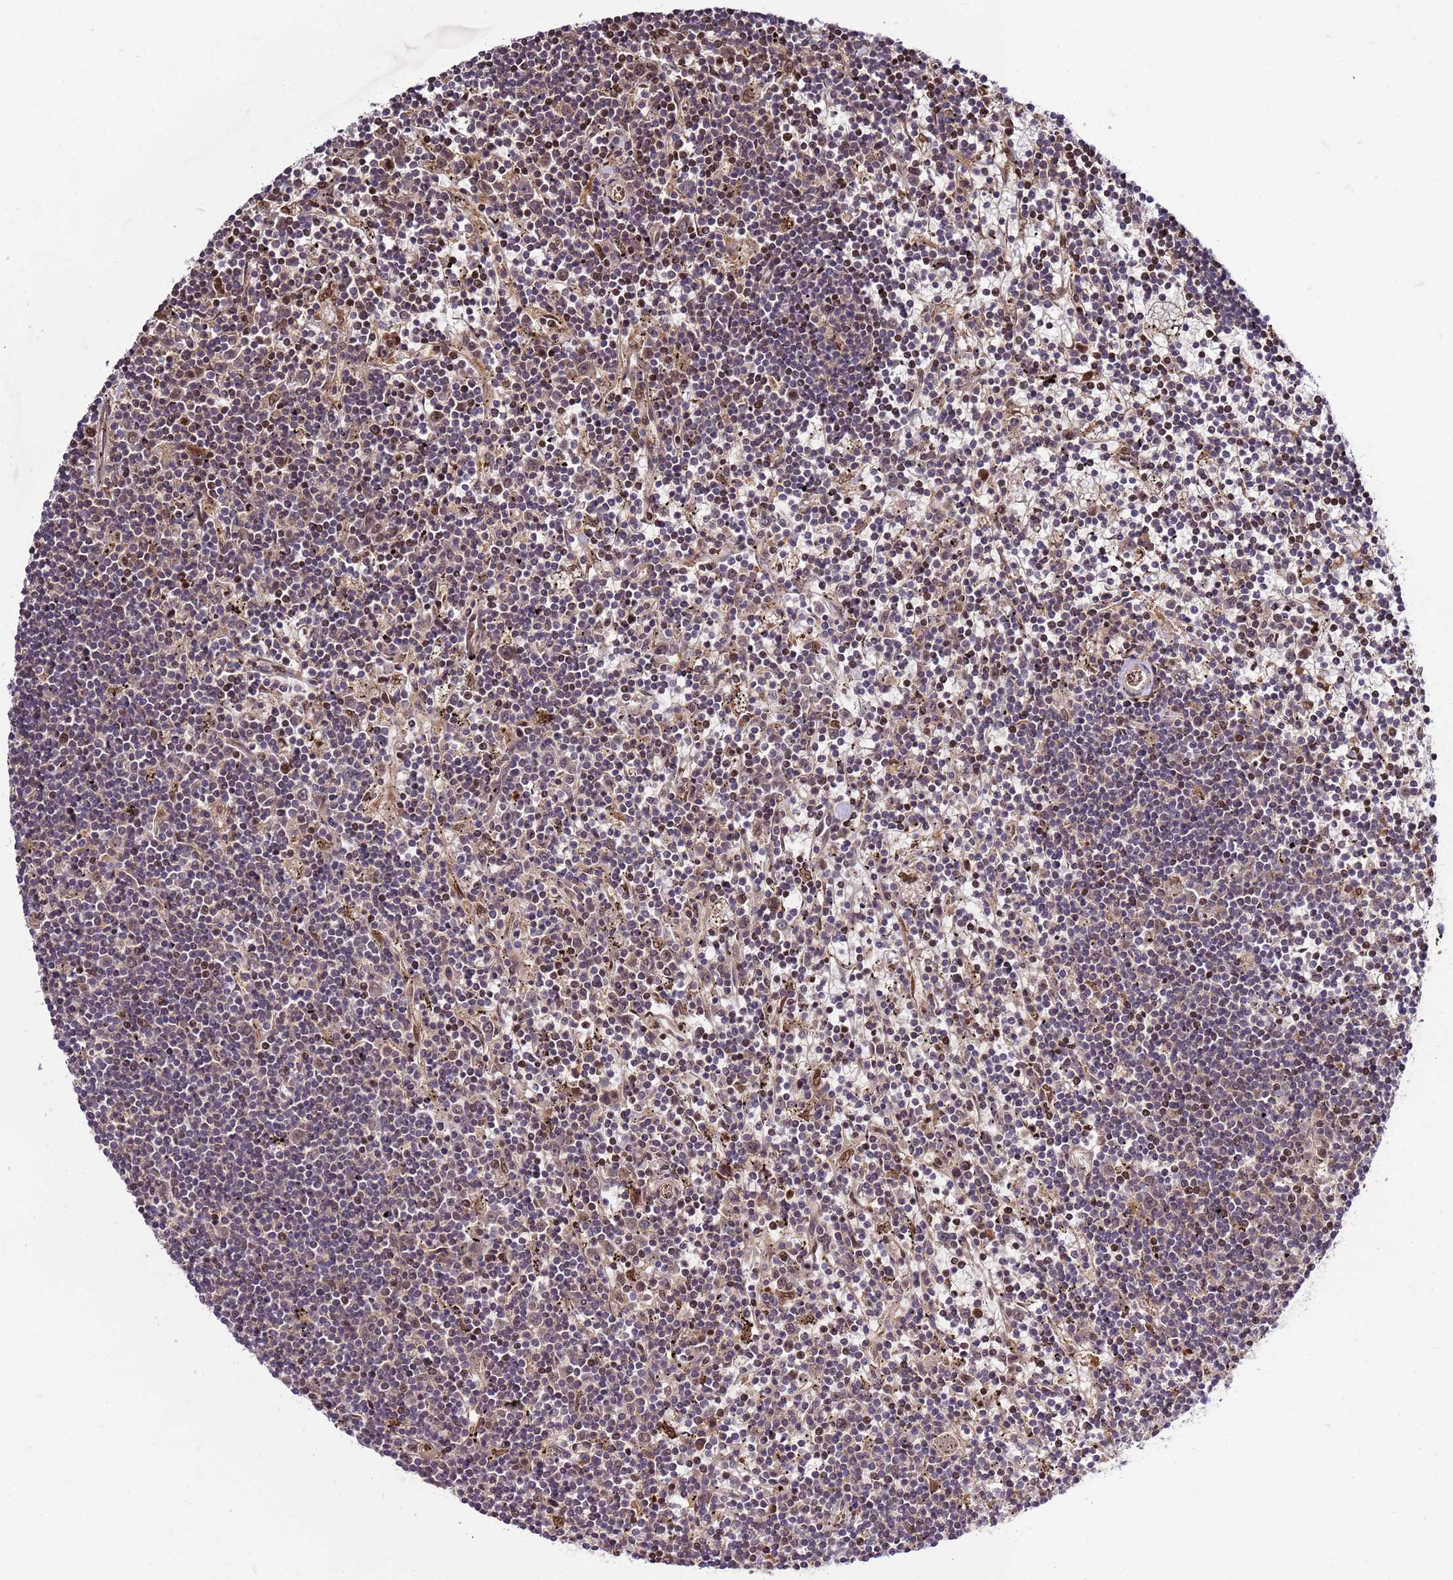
{"staining": {"intensity": "moderate", "quantity": "<25%", "location": "nuclear"}, "tissue": "lymphoma", "cell_type": "Tumor cells", "image_type": "cancer", "snomed": [{"axis": "morphology", "description": "Malignant lymphoma, non-Hodgkin's type, Low grade"}, {"axis": "topography", "description": "Spleen"}], "caption": "Immunohistochemistry (IHC) histopathology image of lymphoma stained for a protein (brown), which reveals low levels of moderate nuclear staining in approximately <25% of tumor cells.", "gene": "GEN1", "patient": {"sex": "male", "age": 76}}